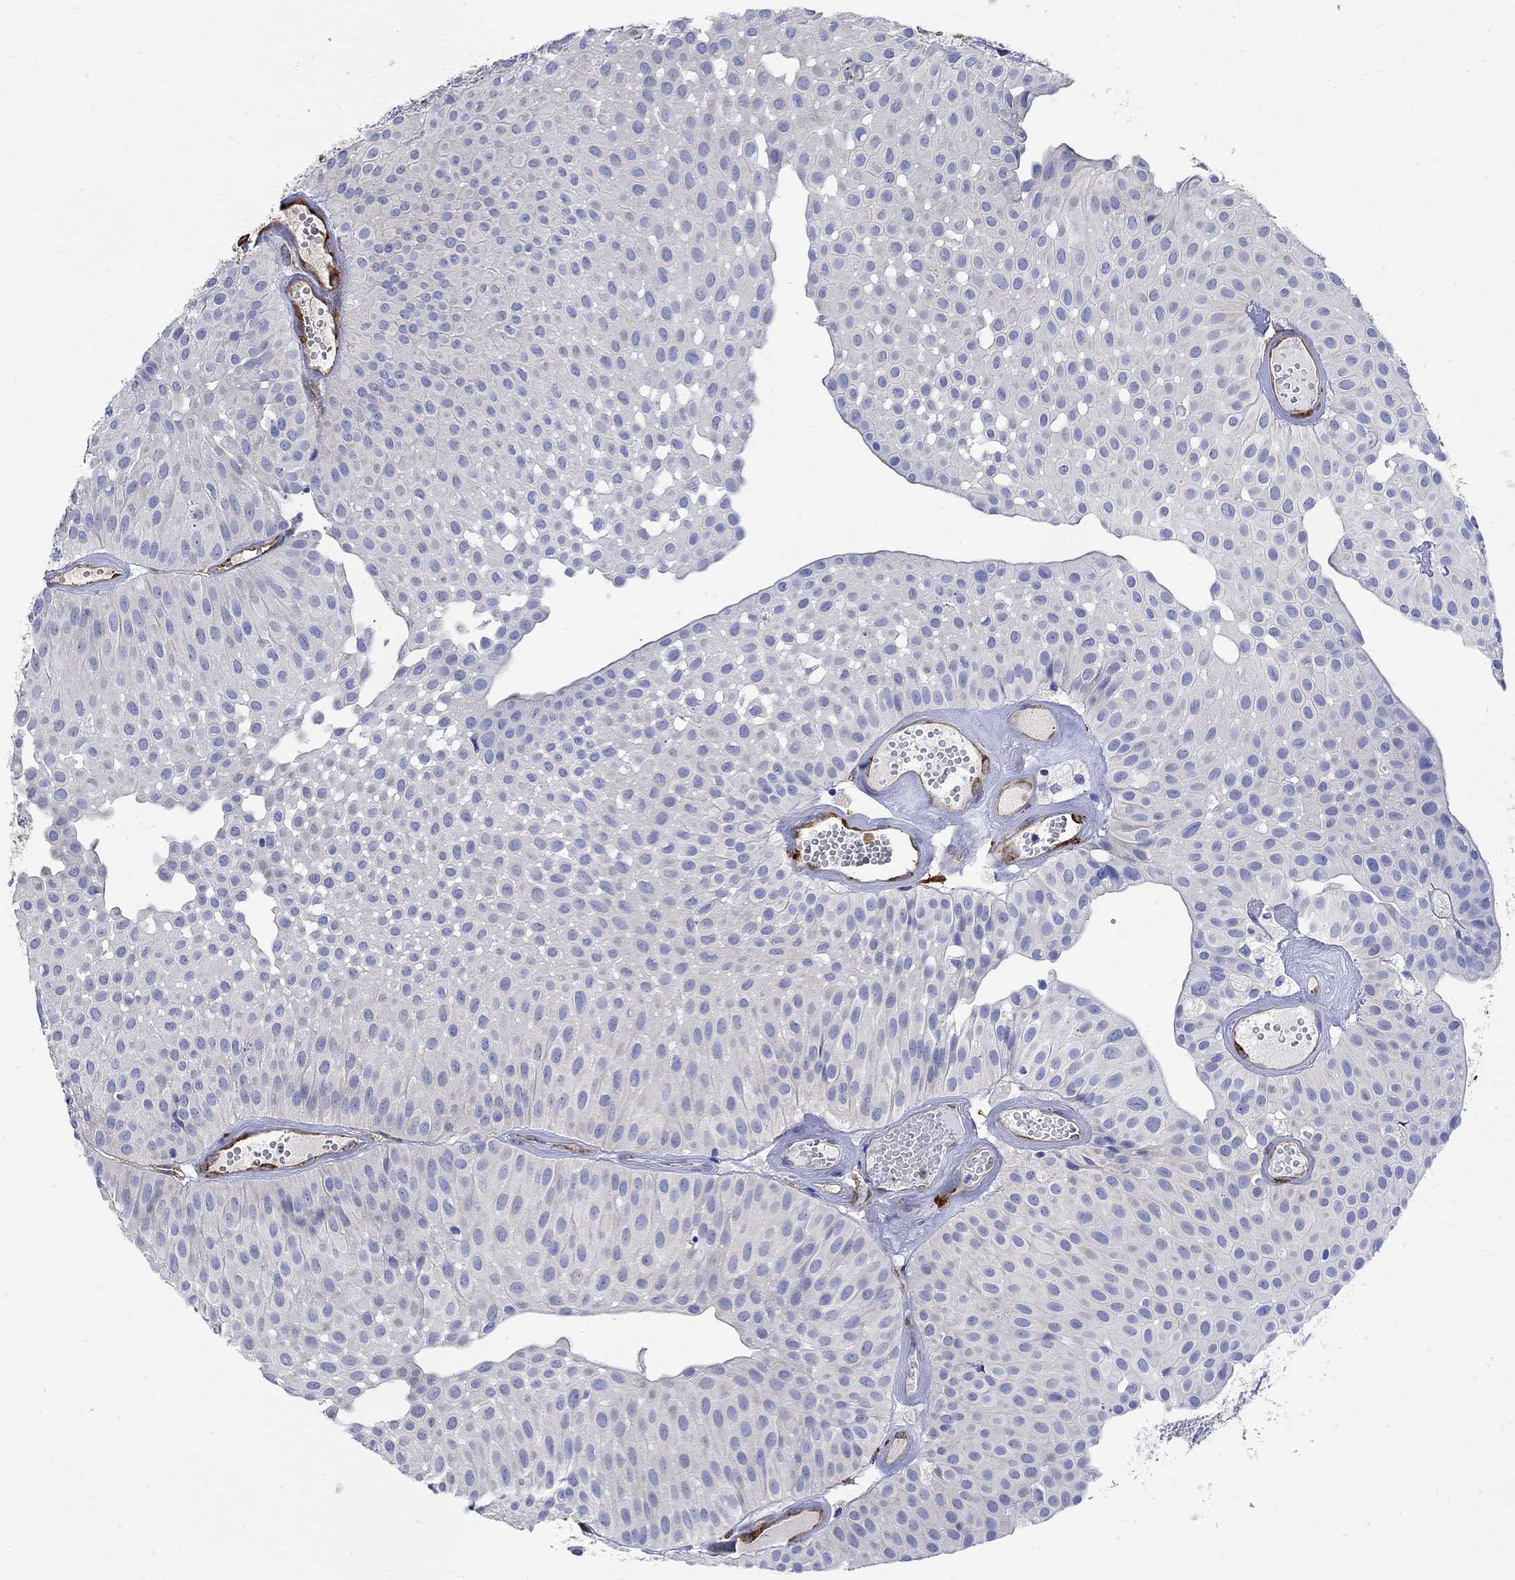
{"staining": {"intensity": "negative", "quantity": "none", "location": "none"}, "tissue": "urothelial cancer", "cell_type": "Tumor cells", "image_type": "cancer", "snomed": [{"axis": "morphology", "description": "Urothelial carcinoma, Low grade"}, {"axis": "topography", "description": "Urinary bladder"}], "caption": "Tumor cells are negative for protein expression in human urothelial cancer. The staining is performed using DAB brown chromogen with nuclei counter-stained in using hematoxylin.", "gene": "TGM2", "patient": {"sex": "male", "age": 64}}